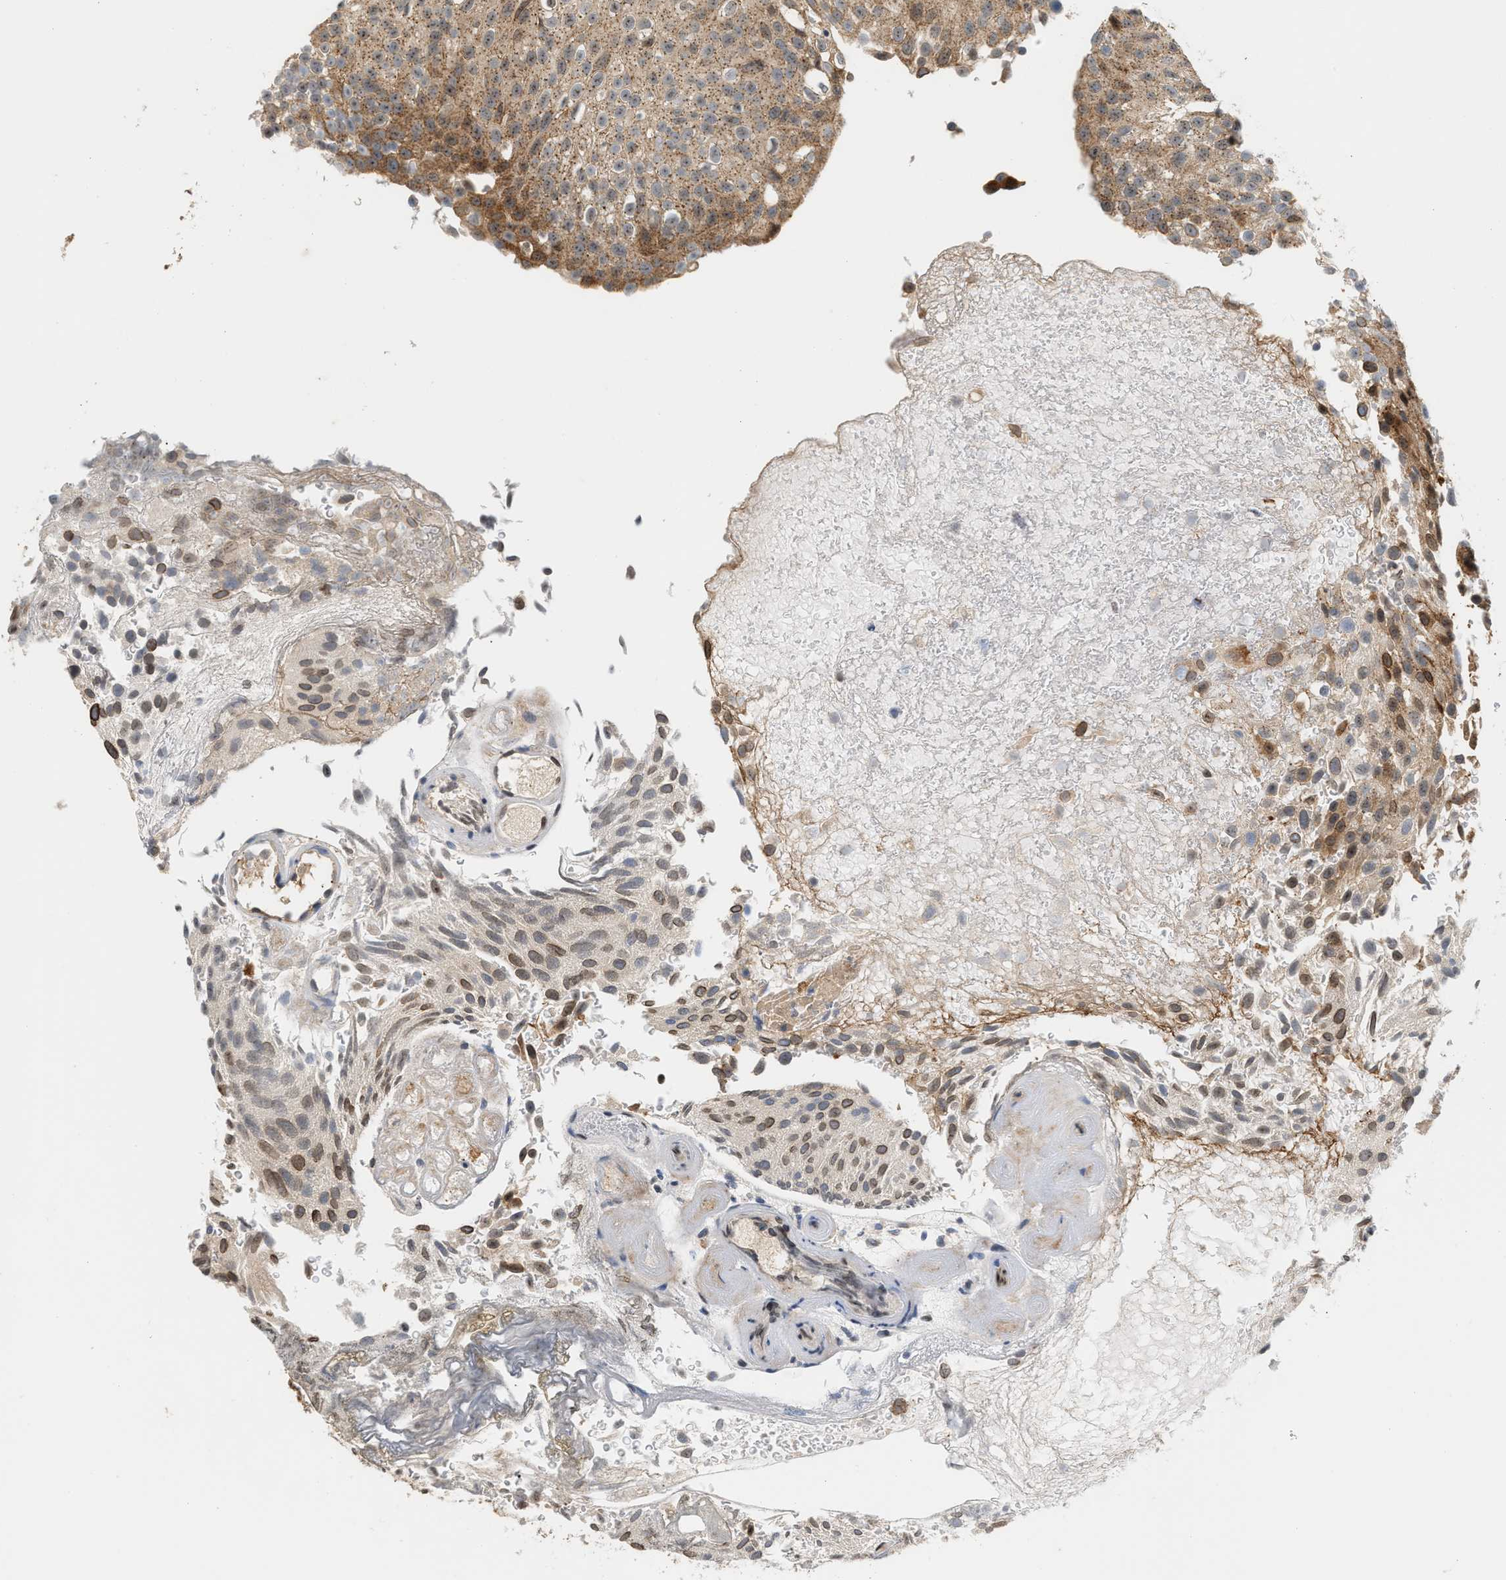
{"staining": {"intensity": "moderate", "quantity": ">75%", "location": "cytoplasmic/membranous,nuclear"}, "tissue": "urothelial cancer", "cell_type": "Tumor cells", "image_type": "cancer", "snomed": [{"axis": "morphology", "description": "Urothelial carcinoma, Low grade"}, {"axis": "topography", "description": "Urinary bladder"}], "caption": "Moderate cytoplasmic/membranous and nuclear positivity for a protein is present in about >75% of tumor cells of urothelial carcinoma (low-grade) using immunohistochemistry.", "gene": "MAP2K5", "patient": {"sex": "male", "age": 78}}